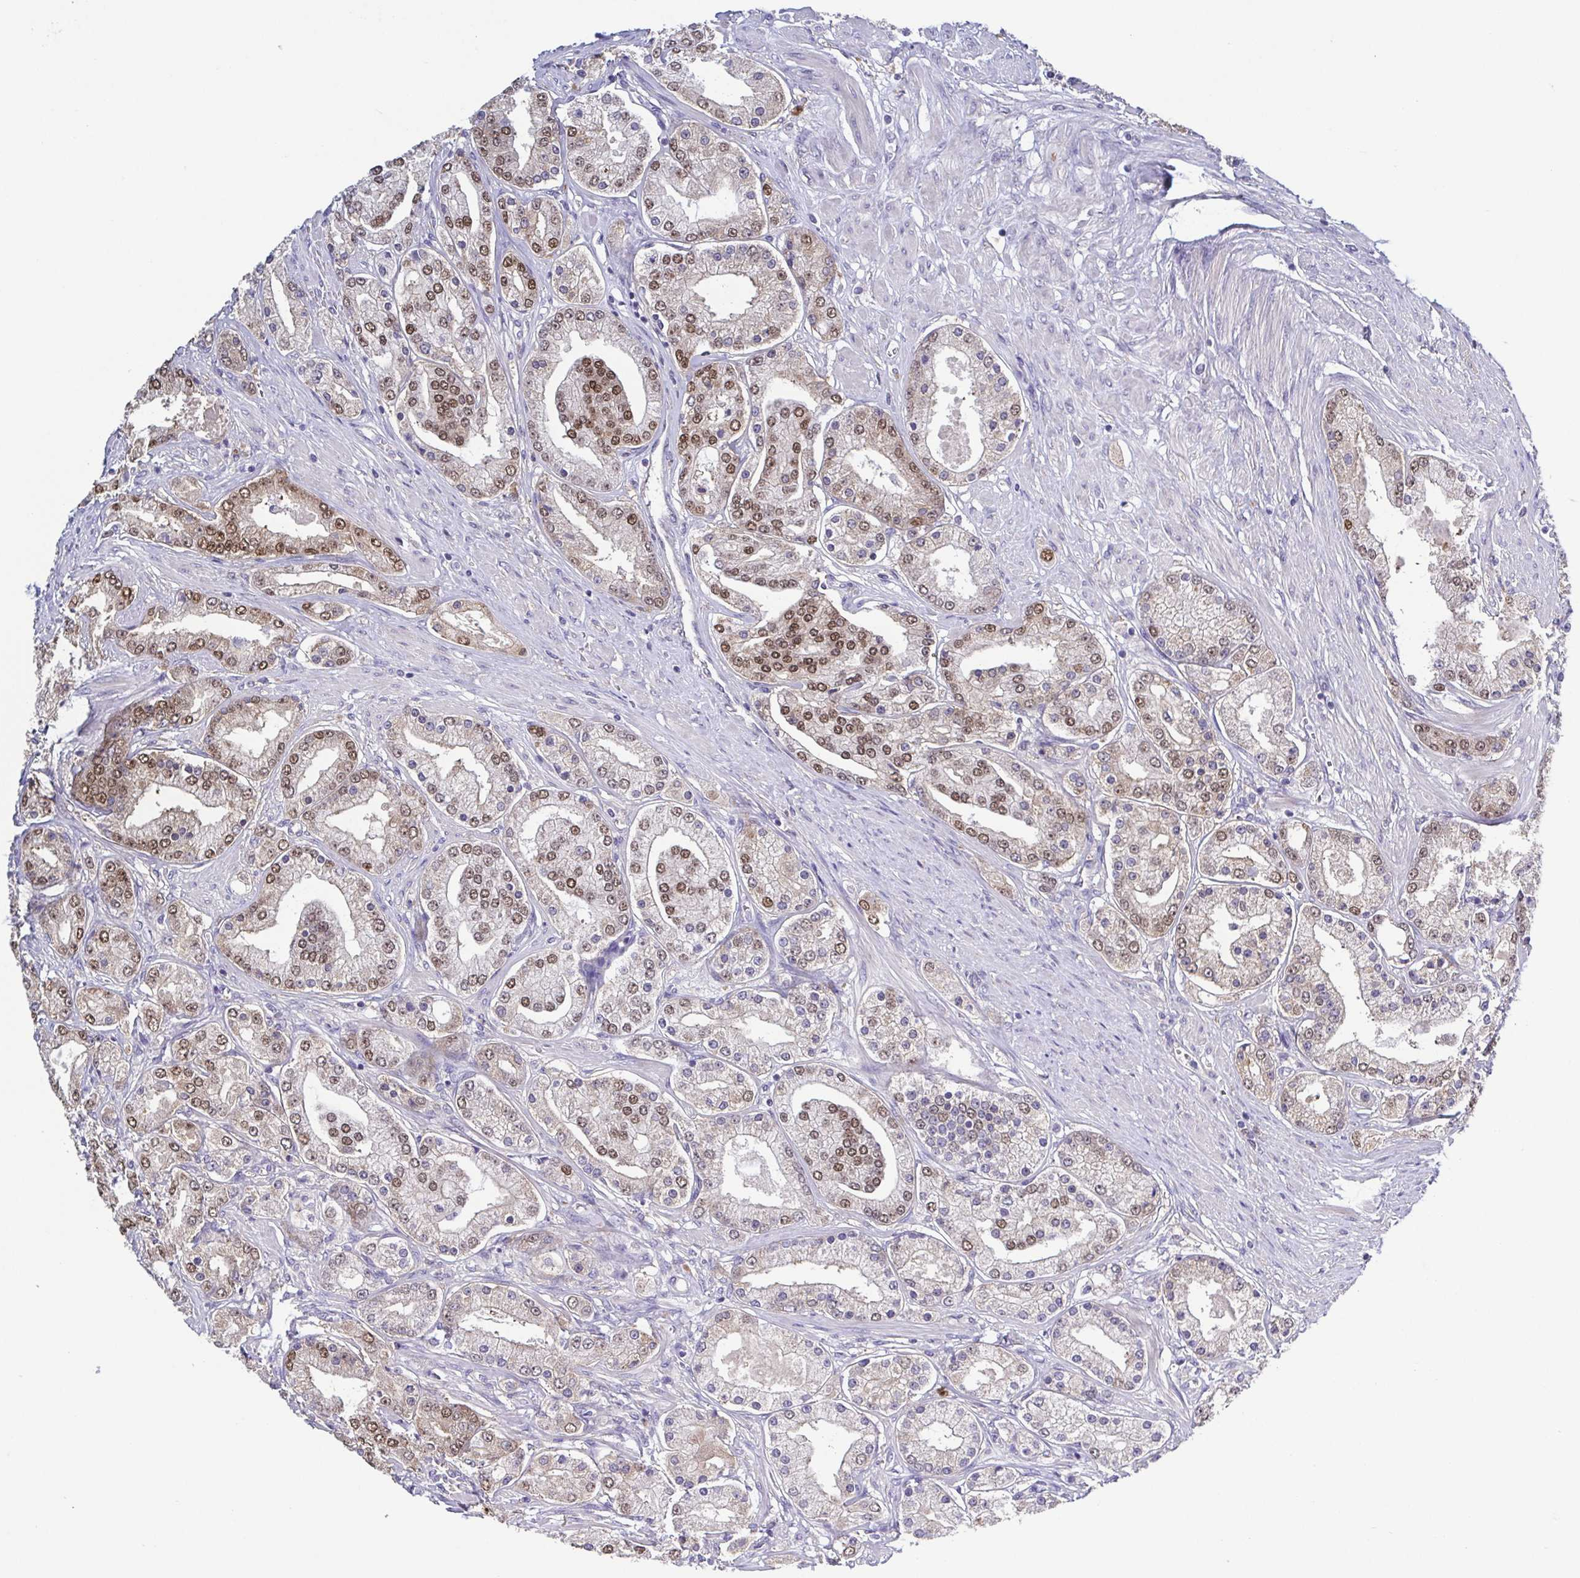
{"staining": {"intensity": "moderate", "quantity": "25%-75%", "location": "nuclear"}, "tissue": "prostate cancer", "cell_type": "Tumor cells", "image_type": "cancer", "snomed": [{"axis": "morphology", "description": "Adenocarcinoma, High grade"}, {"axis": "topography", "description": "Prostate"}], "caption": "High-magnification brightfield microscopy of prostate adenocarcinoma (high-grade) stained with DAB (brown) and counterstained with hematoxylin (blue). tumor cells exhibit moderate nuclear positivity is seen in about25%-75% of cells.", "gene": "UBE2Q1", "patient": {"sex": "male", "age": 67}}